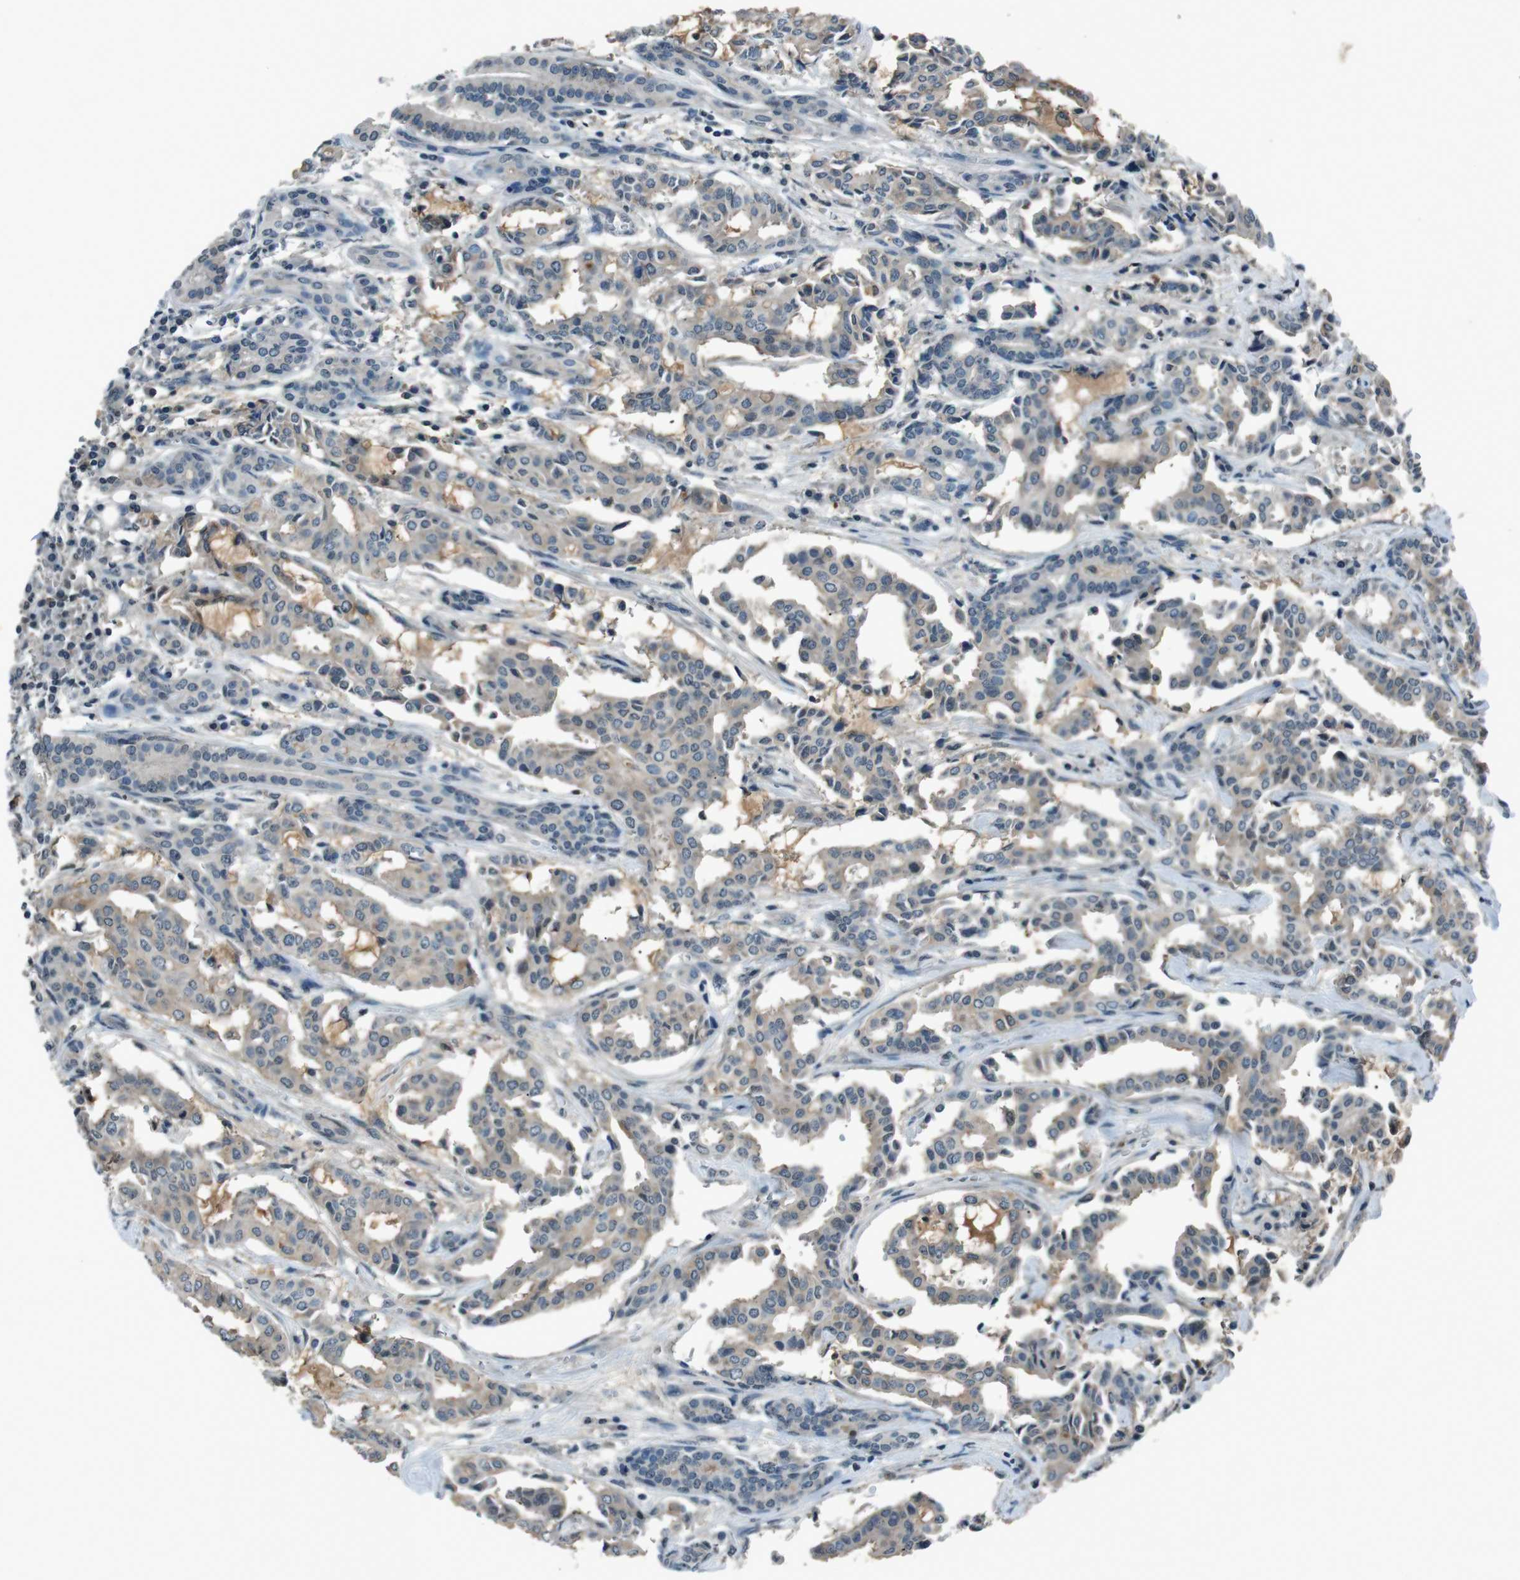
{"staining": {"intensity": "weak", "quantity": ">75%", "location": "cytoplasmic/membranous"}, "tissue": "head and neck cancer", "cell_type": "Tumor cells", "image_type": "cancer", "snomed": [{"axis": "morphology", "description": "Adenocarcinoma, NOS"}, {"axis": "topography", "description": "Salivary gland"}, {"axis": "topography", "description": "Head-Neck"}], "caption": "Head and neck cancer (adenocarcinoma) stained with DAB immunohistochemistry reveals low levels of weak cytoplasmic/membranous positivity in approximately >75% of tumor cells.", "gene": "UGT1A6", "patient": {"sex": "female", "age": 59}}